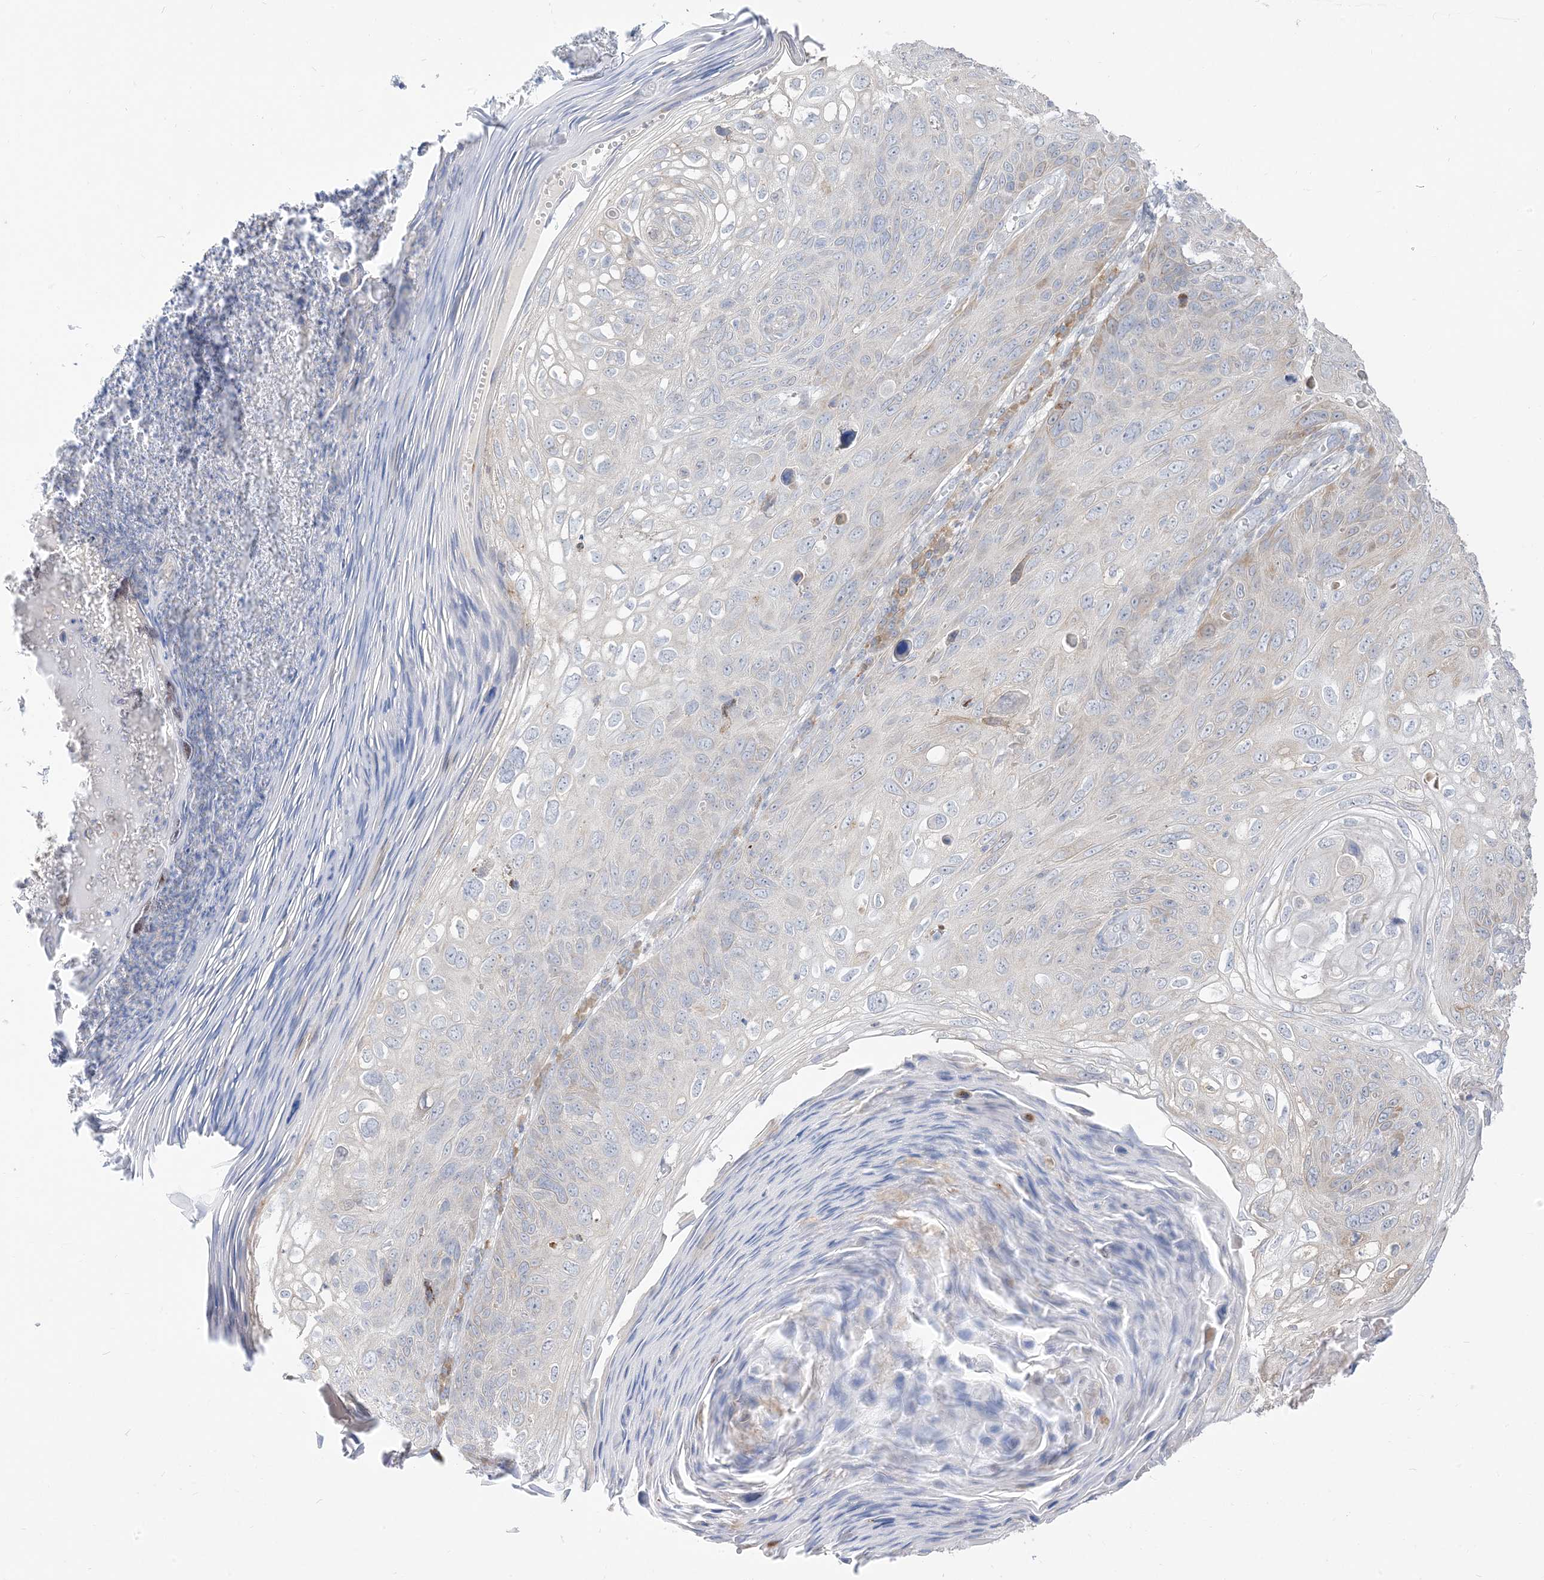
{"staining": {"intensity": "negative", "quantity": "none", "location": "none"}, "tissue": "skin cancer", "cell_type": "Tumor cells", "image_type": "cancer", "snomed": [{"axis": "morphology", "description": "Squamous cell carcinoma, NOS"}, {"axis": "topography", "description": "Skin"}], "caption": "The photomicrograph displays no significant positivity in tumor cells of skin squamous cell carcinoma.", "gene": "LOXL3", "patient": {"sex": "female", "age": 90}}